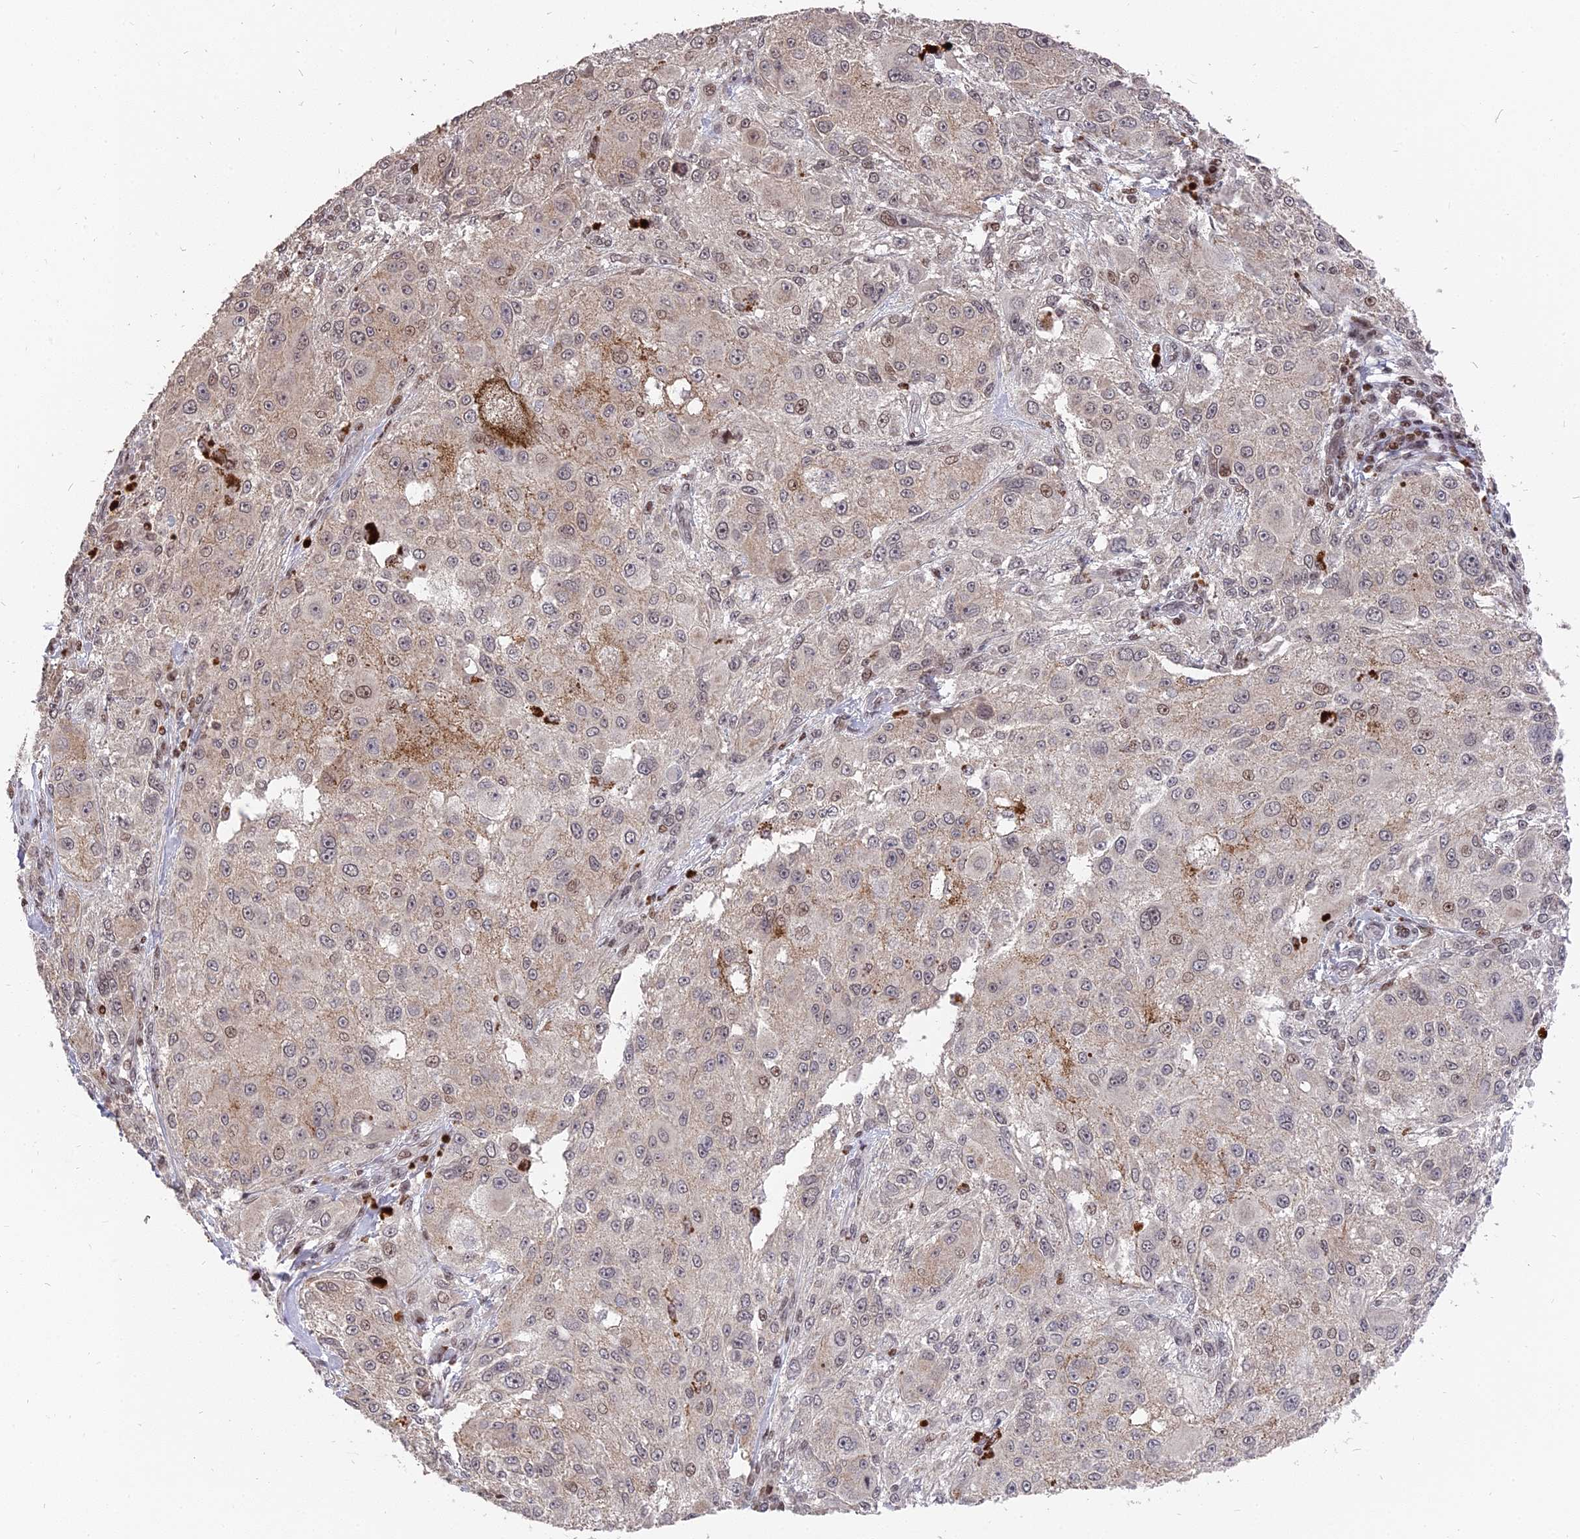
{"staining": {"intensity": "weak", "quantity": "<25%", "location": "cytoplasmic/membranous"}, "tissue": "melanoma", "cell_type": "Tumor cells", "image_type": "cancer", "snomed": [{"axis": "morphology", "description": "Necrosis, NOS"}, {"axis": "morphology", "description": "Malignant melanoma, NOS"}, {"axis": "topography", "description": "Skin"}], "caption": "High magnification brightfield microscopy of malignant melanoma stained with DAB (brown) and counterstained with hematoxylin (blue): tumor cells show no significant staining.", "gene": "NR1H3", "patient": {"sex": "female", "age": 87}}